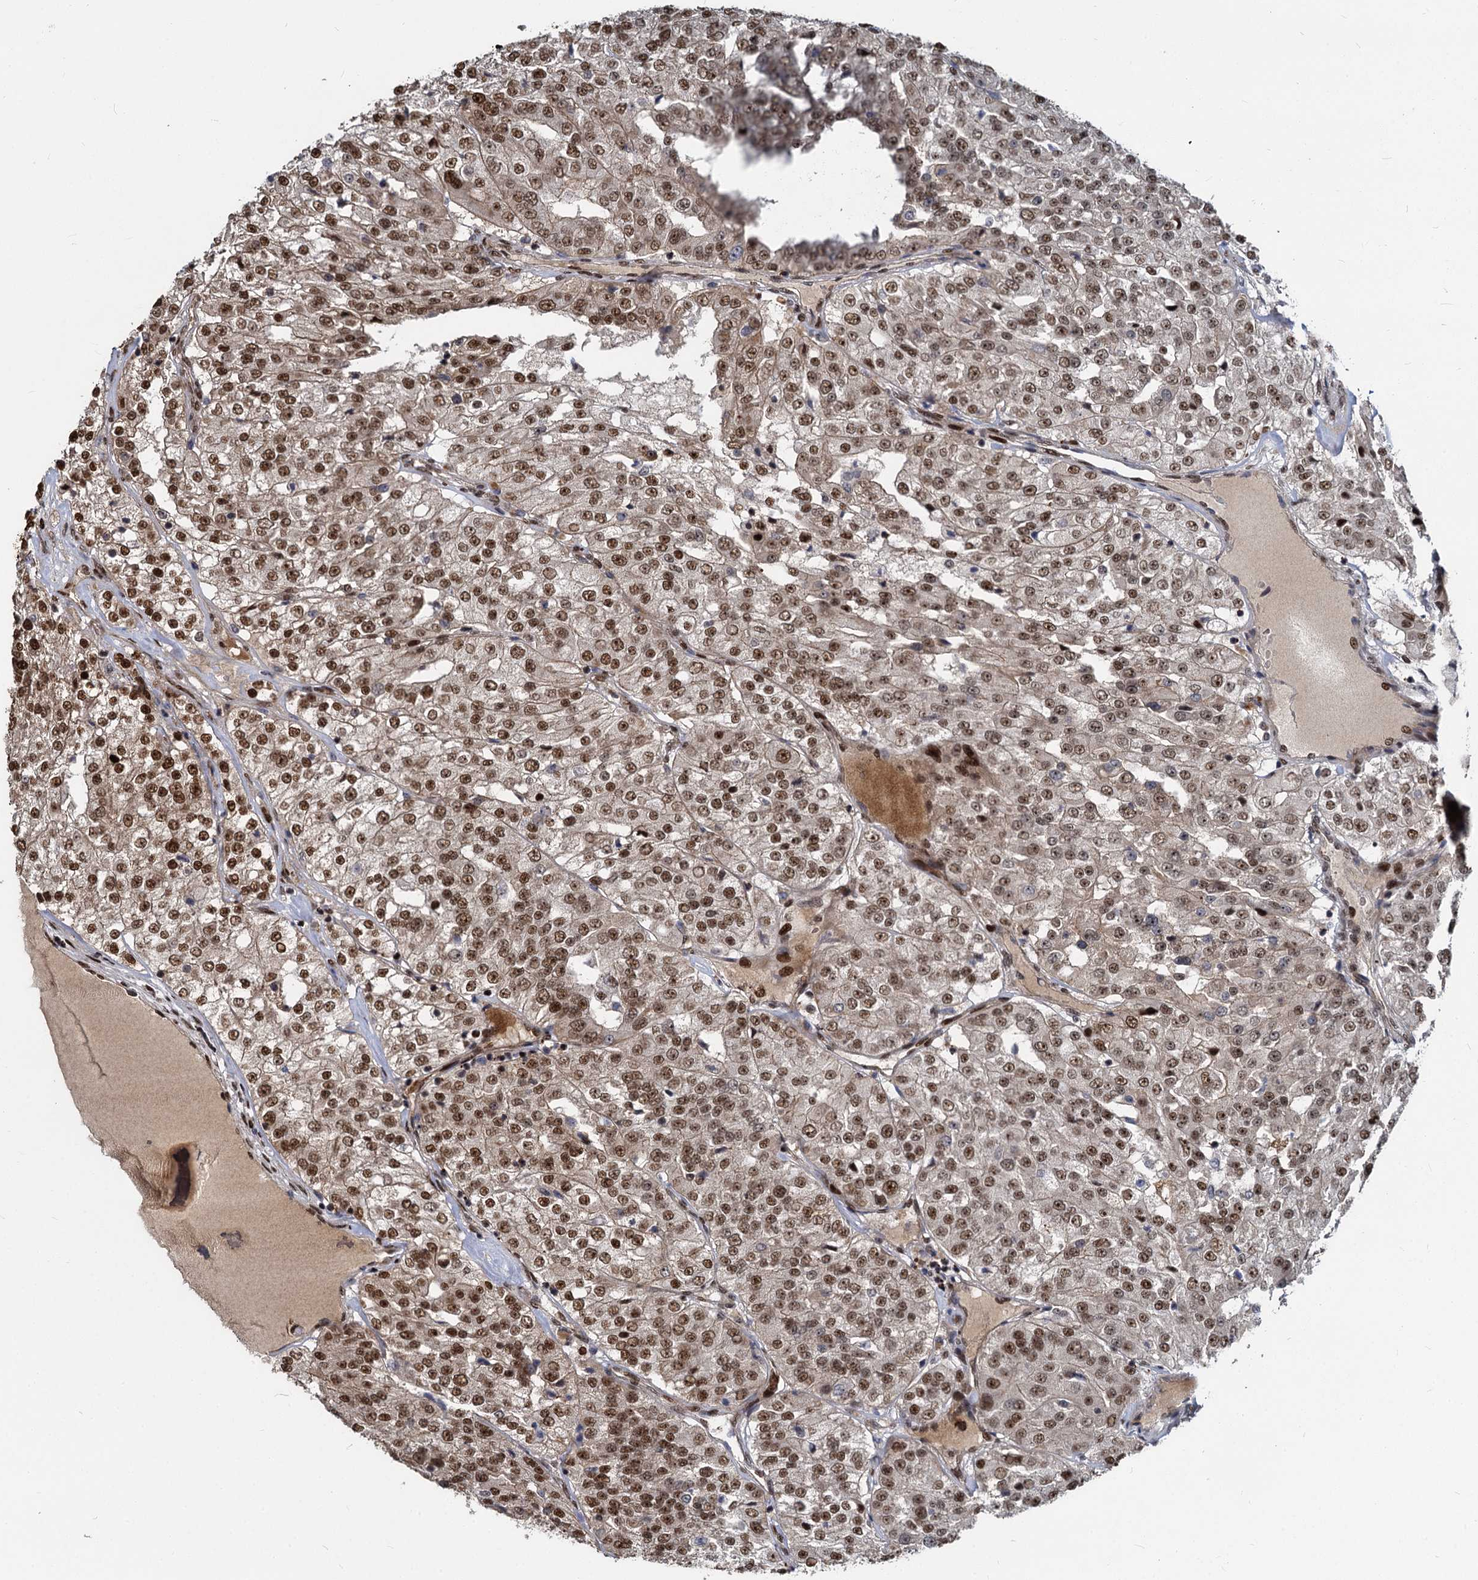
{"staining": {"intensity": "moderate", "quantity": ">75%", "location": "nuclear"}, "tissue": "renal cancer", "cell_type": "Tumor cells", "image_type": "cancer", "snomed": [{"axis": "morphology", "description": "Adenocarcinoma, NOS"}, {"axis": "topography", "description": "Kidney"}], "caption": "A brown stain highlights moderate nuclear staining of a protein in adenocarcinoma (renal) tumor cells. Immunohistochemistry stains the protein in brown and the nuclei are stained blue.", "gene": "ANKRD49", "patient": {"sex": "female", "age": 63}}